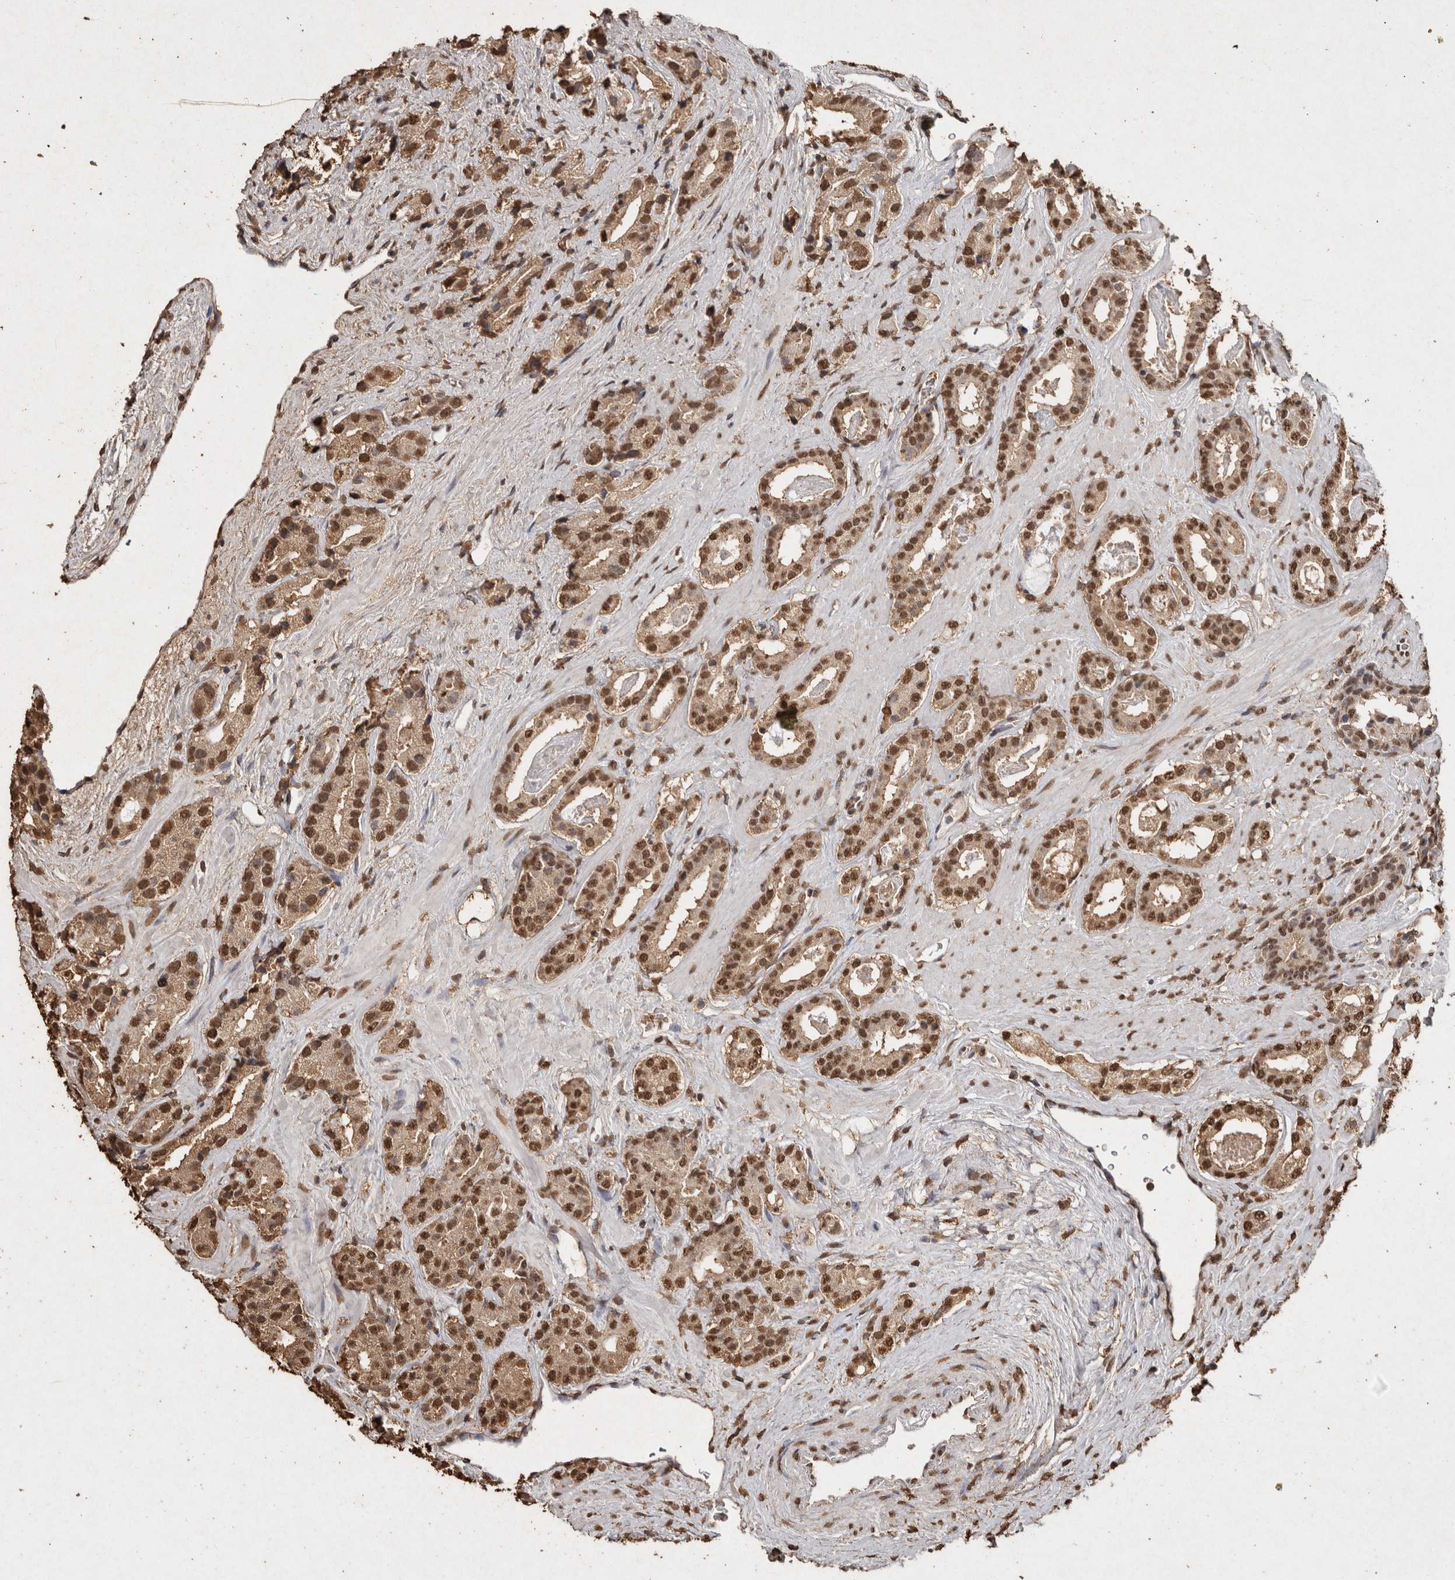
{"staining": {"intensity": "strong", "quantity": ">75%", "location": "nuclear"}, "tissue": "prostate cancer", "cell_type": "Tumor cells", "image_type": "cancer", "snomed": [{"axis": "morphology", "description": "Adenocarcinoma, High grade"}, {"axis": "topography", "description": "Prostate"}], "caption": "This is an image of immunohistochemistry (IHC) staining of prostate cancer (high-grade adenocarcinoma), which shows strong positivity in the nuclear of tumor cells.", "gene": "FSTL3", "patient": {"sex": "male", "age": 71}}